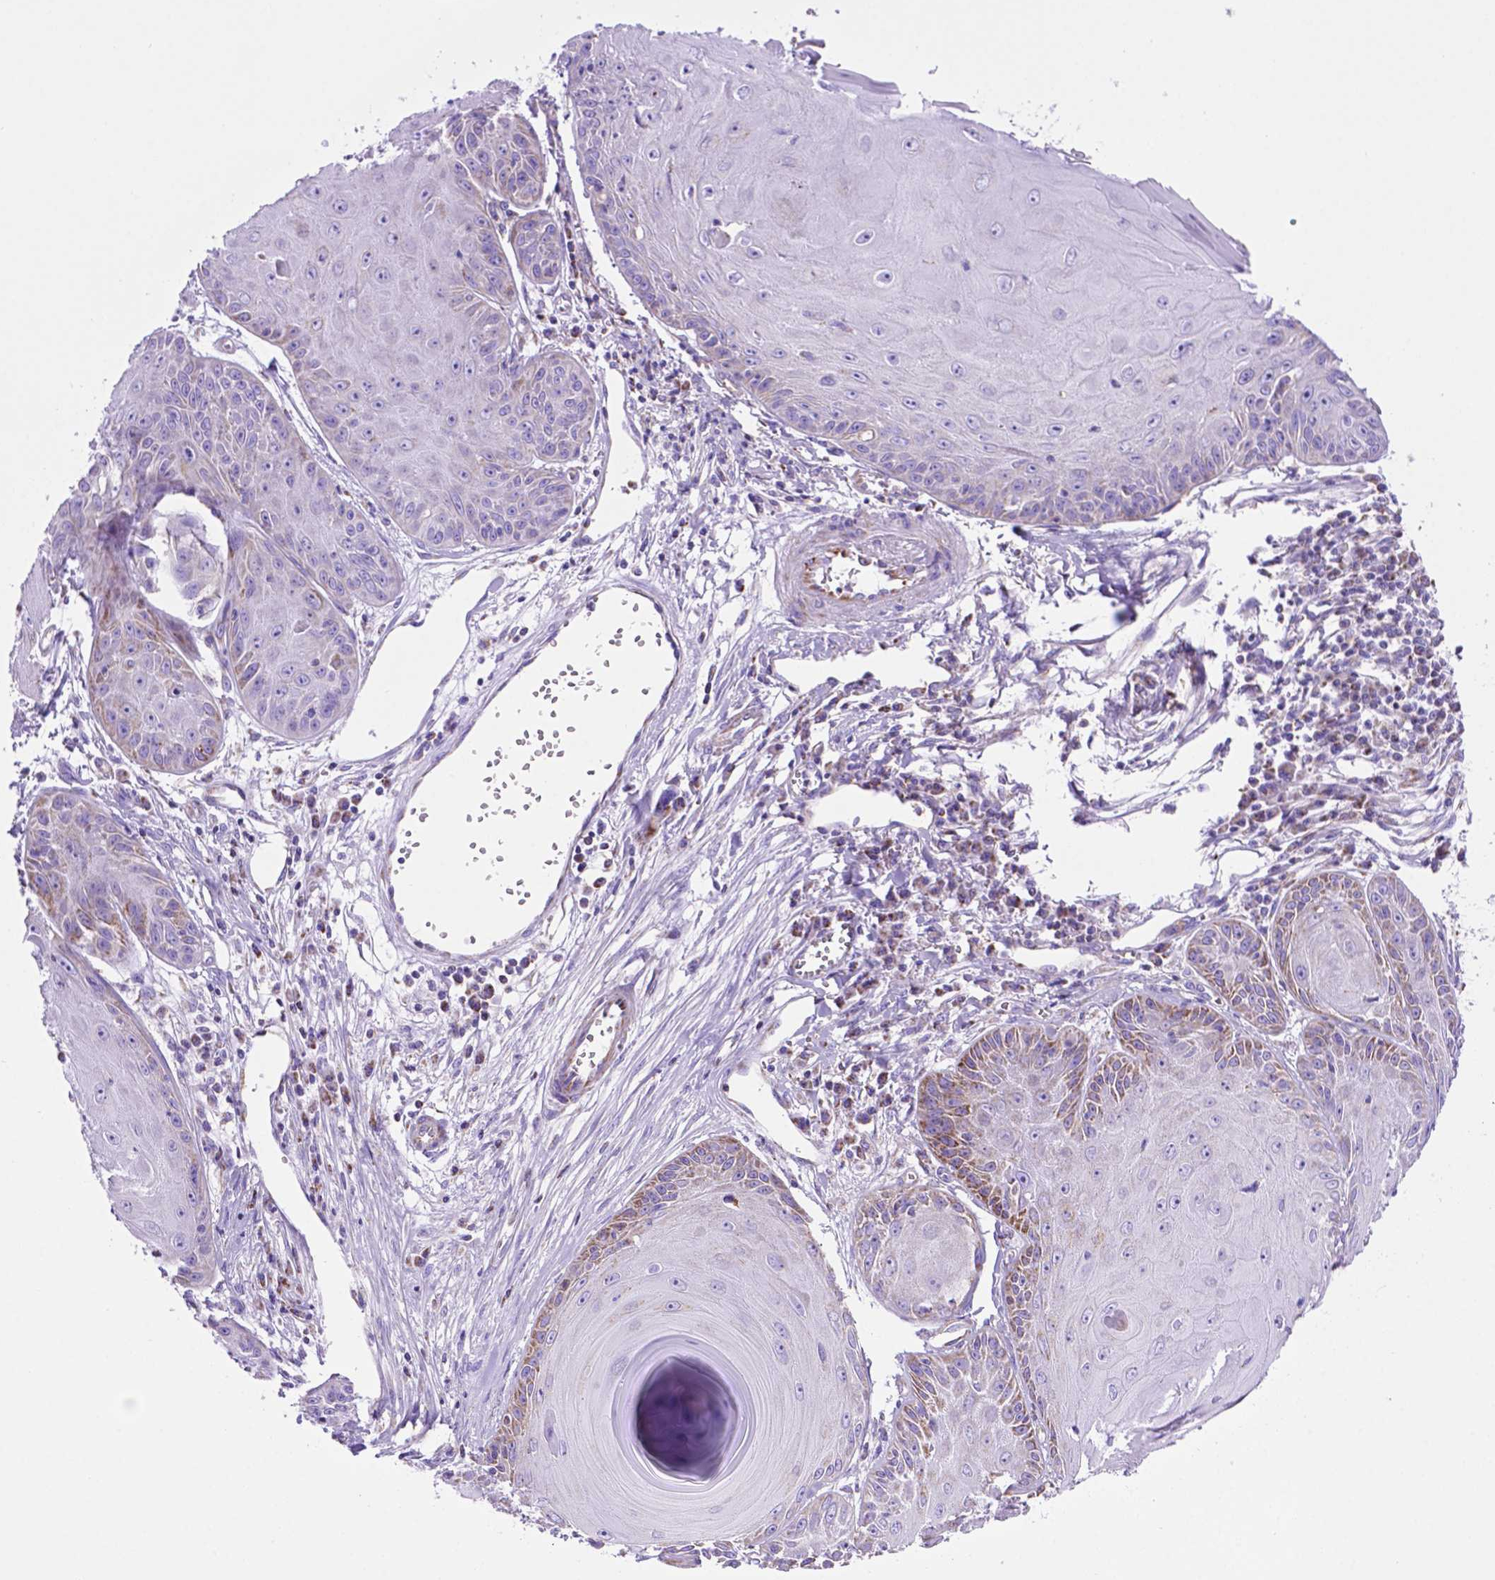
{"staining": {"intensity": "moderate", "quantity": "<25%", "location": "cytoplasmic/membranous"}, "tissue": "skin cancer", "cell_type": "Tumor cells", "image_type": "cancer", "snomed": [{"axis": "morphology", "description": "Squamous cell carcinoma, NOS"}, {"axis": "topography", "description": "Skin"}, {"axis": "topography", "description": "Vulva"}], "caption": "IHC histopathology image of neoplastic tissue: skin cancer stained using IHC reveals low levels of moderate protein expression localized specifically in the cytoplasmic/membranous of tumor cells, appearing as a cytoplasmic/membranous brown color.", "gene": "GDPD5", "patient": {"sex": "female", "age": 85}}